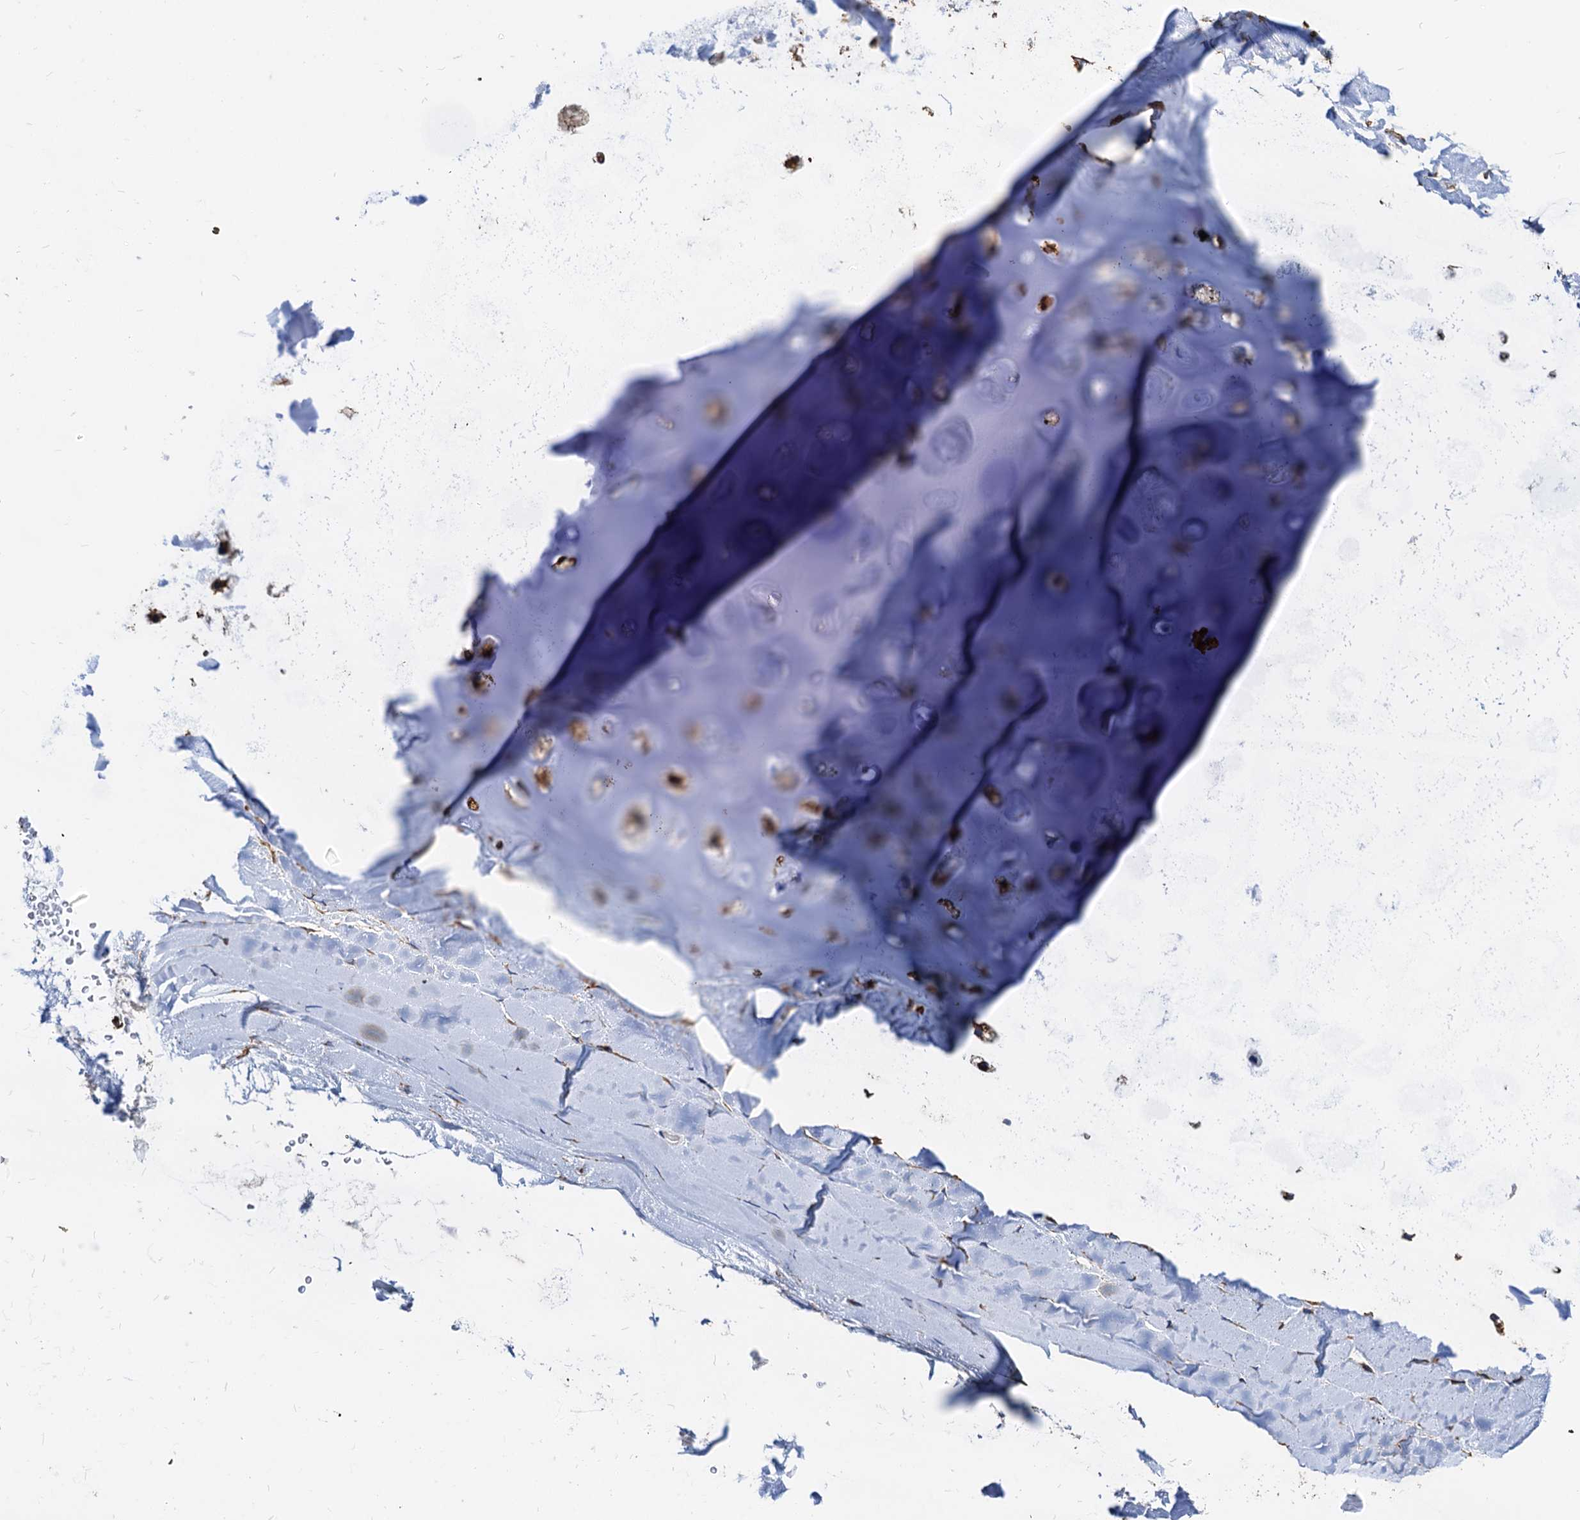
{"staining": {"intensity": "weak", "quantity": "25%-75%", "location": "cytoplasmic/membranous"}, "tissue": "adipose tissue", "cell_type": "Adipocytes", "image_type": "normal", "snomed": [{"axis": "morphology", "description": "Normal tissue, NOS"}, {"axis": "morphology", "description": "Squamous cell carcinoma, NOS"}, {"axis": "topography", "description": "Lymph node"}, {"axis": "topography", "description": "Bronchus"}, {"axis": "topography", "description": "Lung"}], "caption": "Protein analysis of normal adipose tissue demonstrates weak cytoplasmic/membranous expression in approximately 25%-75% of adipocytes.", "gene": "HSPA5", "patient": {"sex": "male", "age": 66}}